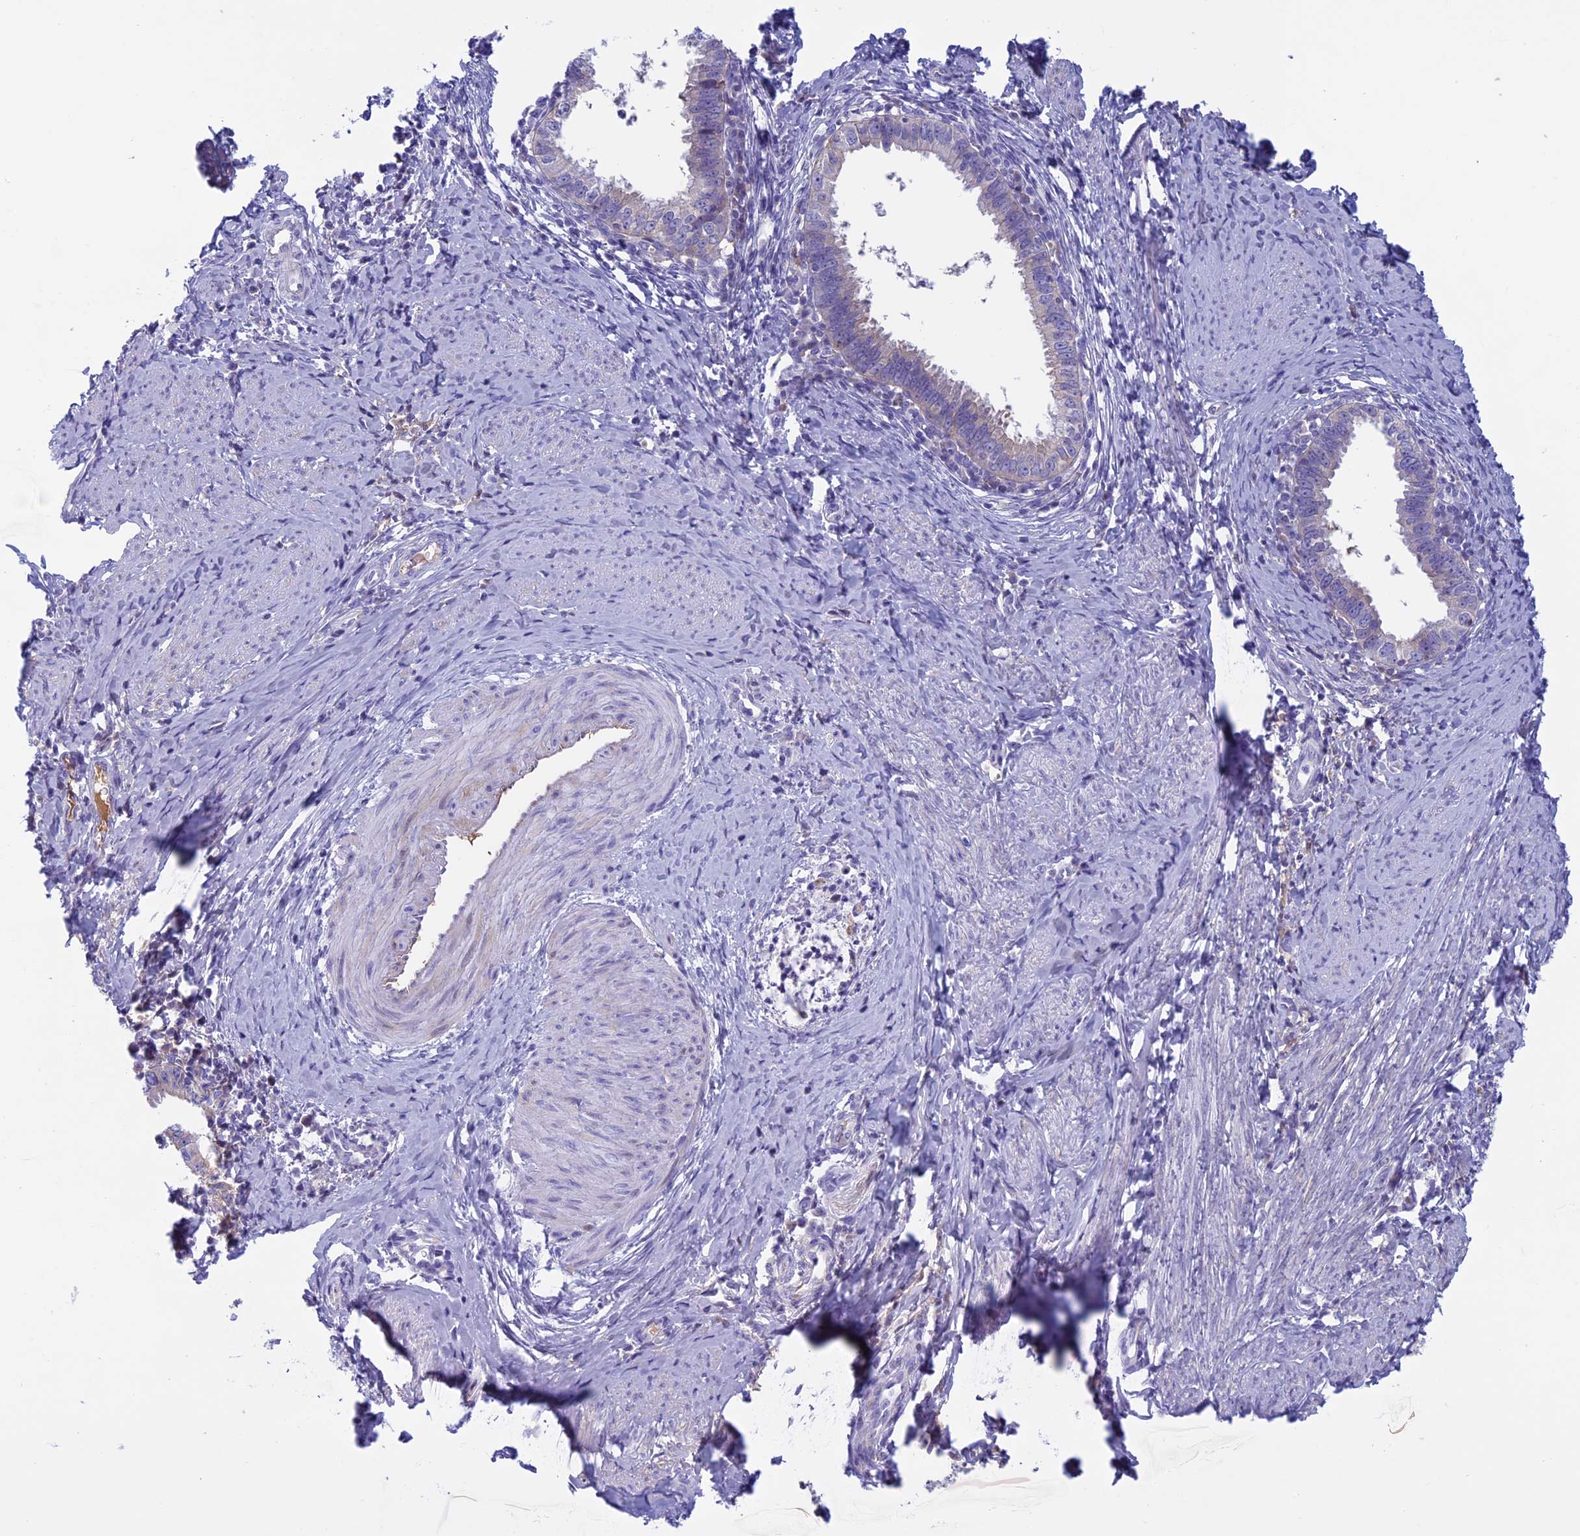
{"staining": {"intensity": "negative", "quantity": "none", "location": "none"}, "tissue": "cervical cancer", "cell_type": "Tumor cells", "image_type": "cancer", "snomed": [{"axis": "morphology", "description": "Adenocarcinoma, NOS"}, {"axis": "topography", "description": "Cervix"}], "caption": "IHC image of neoplastic tissue: cervical cancer (adenocarcinoma) stained with DAB displays no significant protein expression in tumor cells.", "gene": "ANGPTL2", "patient": {"sex": "female", "age": 36}}